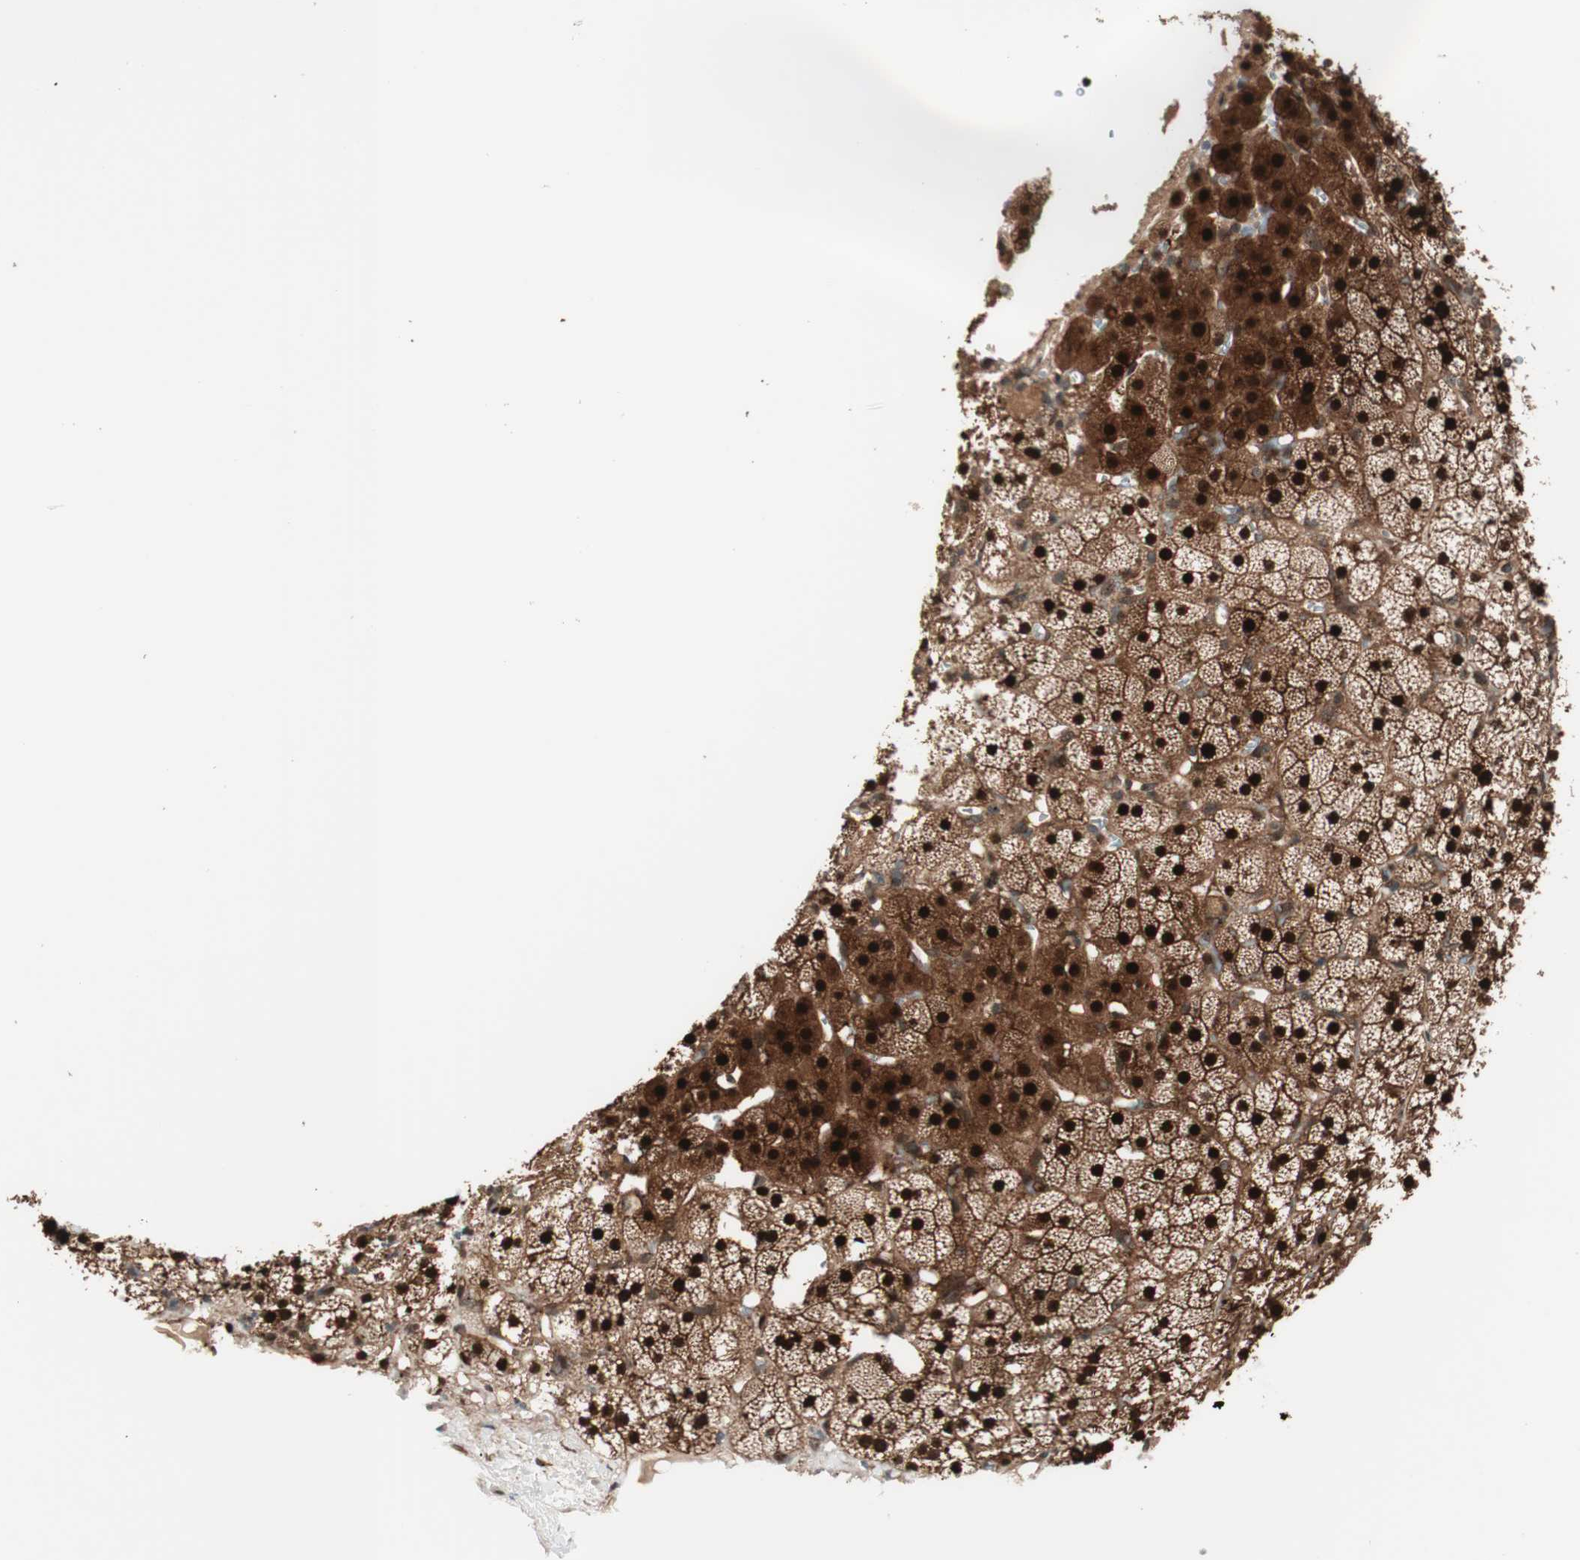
{"staining": {"intensity": "strong", "quantity": ">75%", "location": "cytoplasmic/membranous,nuclear"}, "tissue": "adrenal gland", "cell_type": "Glandular cells", "image_type": "normal", "snomed": [{"axis": "morphology", "description": "Normal tissue, NOS"}, {"axis": "topography", "description": "Adrenal gland"}], "caption": "Adrenal gland stained with immunohistochemistry reveals strong cytoplasmic/membranous,nuclear expression in approximately >75% of glandular cells. The staining was performed using DAB (3,3'-diaminobenzidine) to visualize the protein expression in brown, while the nuclei were stained in blue with hematoxylin (Magnification: 20x).", "gene": "PRKG2", "patient": {"sex": "male", "age": 35}}